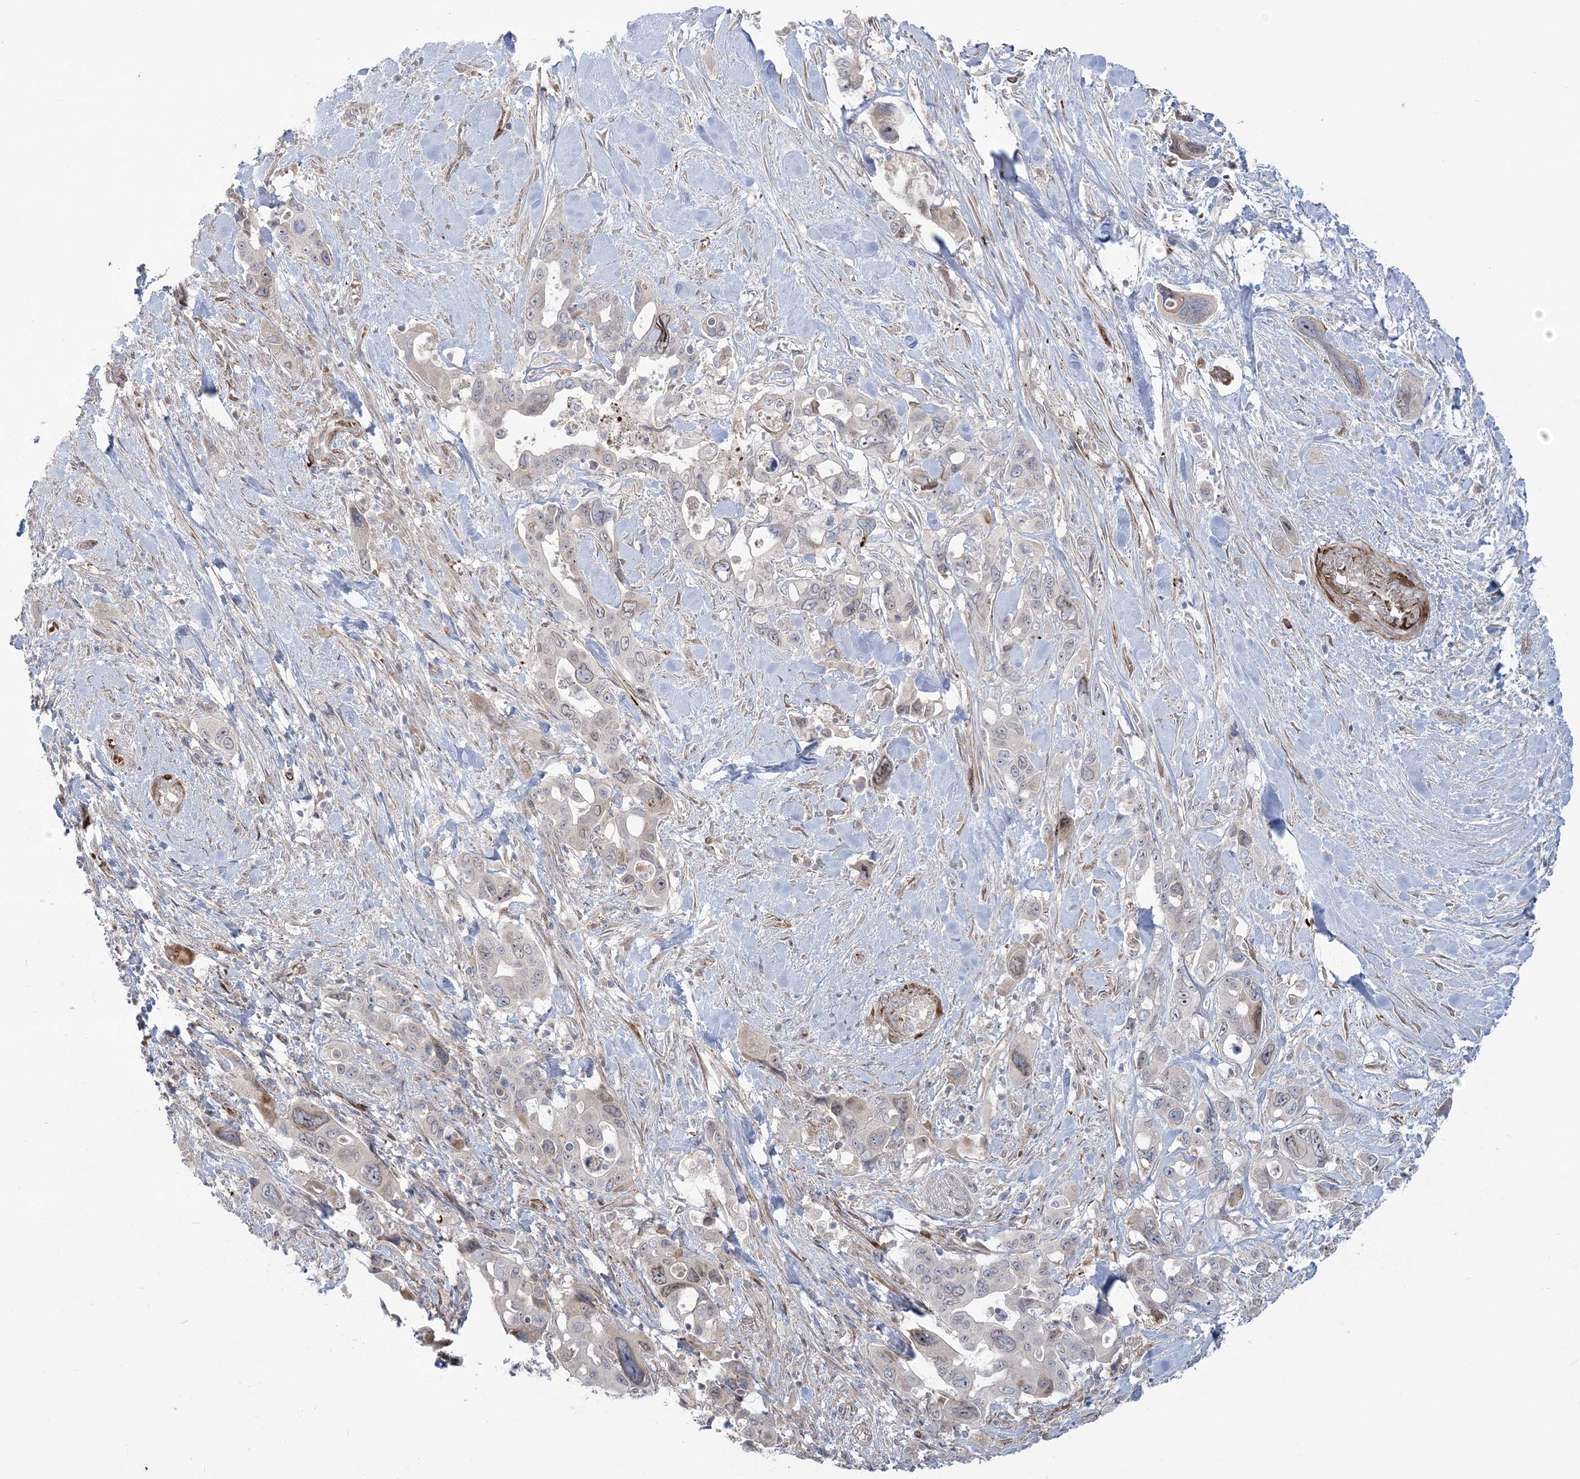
{"staining": {"intensity": "negative", "quantity": "none", "location": "none"}, "tissue": "pancreatic cancer", "cell_type": "Tumor cells", "image_type": "cancer", "snomed": [{"axis": "morphology", "description": "Adenocarcinoma, NOS"}, {"axis": "topography", "description": "Pancreas"}], "caption": "High power microscopy photomicrograph of an IHC photomicrograph of pancreatic adenocarcinoma, revealing no significant expression in tumor cells. The staining is performed using DAB brown chromogen with nuclei counter-stained in using hematoxylin.", "gene": "NUDT9", "patient": {"sex": "male", "age": 46}}